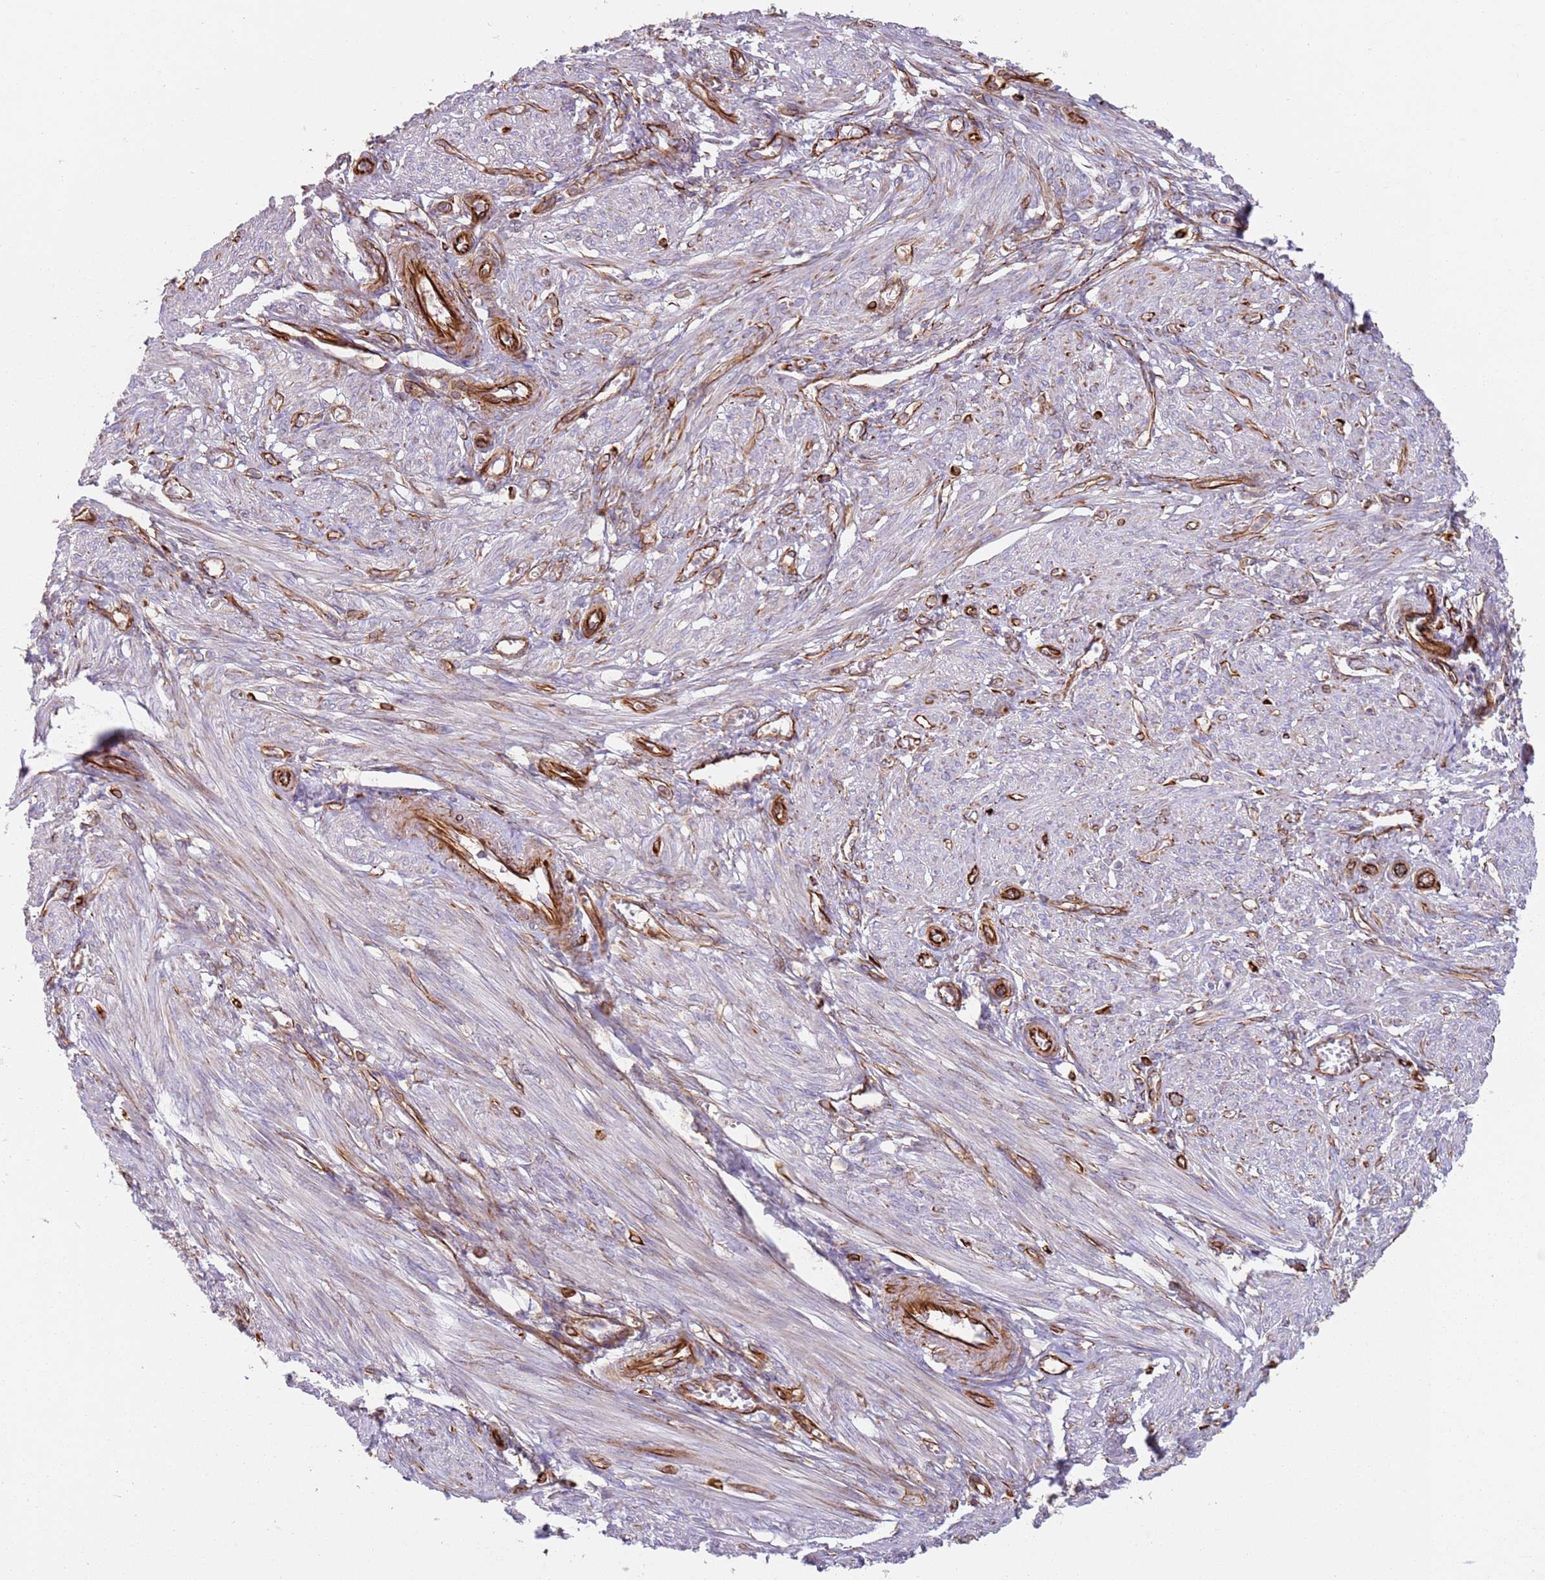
{"staining": {"intensity": "negative", "quantity": "none", "location": "none"}, "tissue": "smooth muscle", "cell_type": "Smooth muscle cells", "image_type": "normal", "snomed": [{"axis": "morphology", "description": "Normal tissue, NOS"}, {"axis": "topography", "description": "Smooth muscle"}], "caption": "Immunohistochemistry (IHC) of normal human smooth muscle reveals no staining in smooth muscle cells.", "gene": "SNAPIN", "patient": {"sex": "female", "age": 39}}